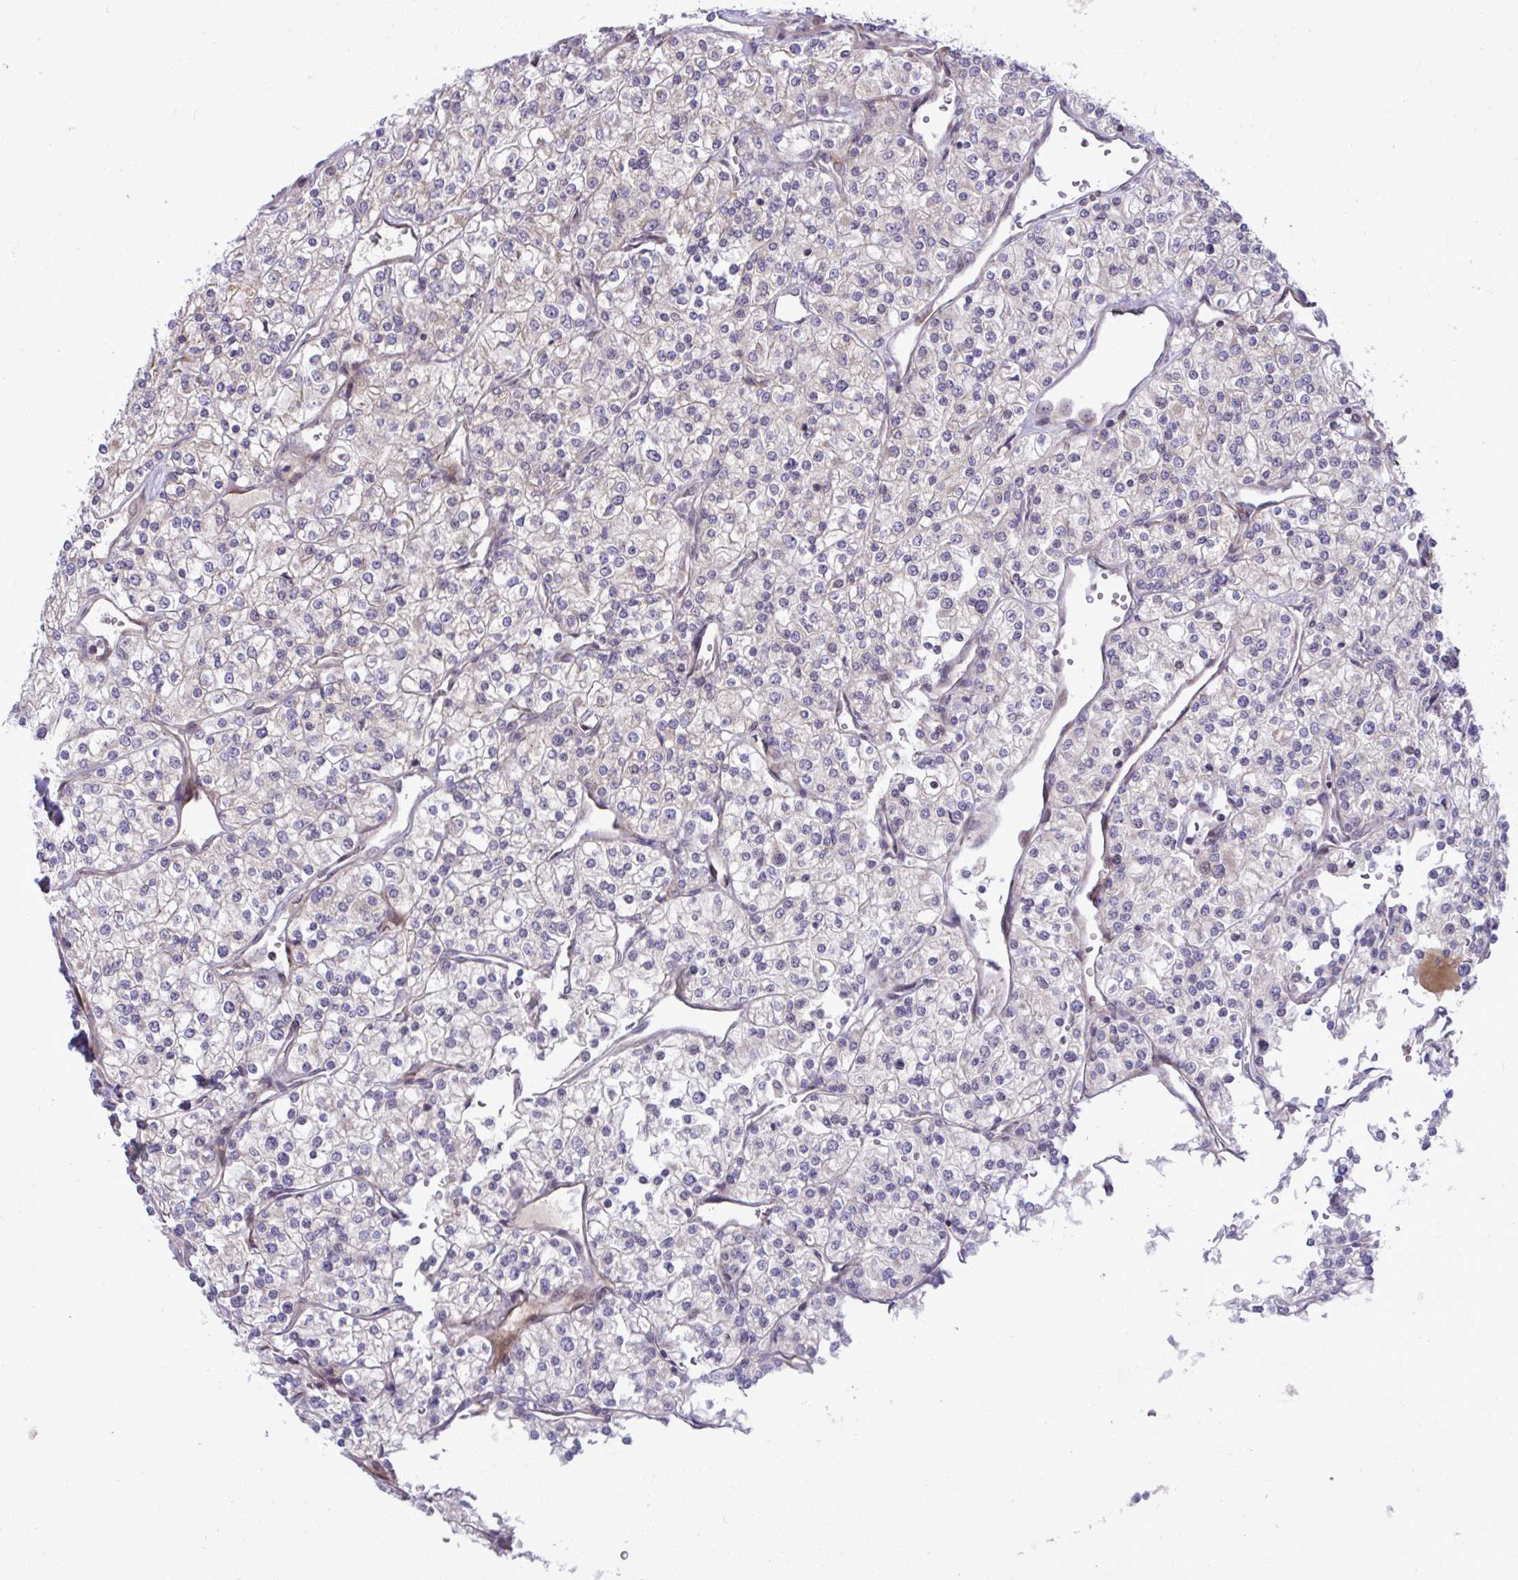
{"staining": {"intensity": "negative", "quantity": "none", "location": "none"}, "tissue": "renal cancer", "cell_type": "Tumor cells", "image_type": "cancer", "snomed": [{"axis": "morphology", "description": "Adenocarcinoma, NOS"}, {"axis": "topography", "description": "Kidney"}], "caption": "The photomicrograph shows no staining of tumor cells in renal cancer (adenocarcinoma). (Brightfield microscopy of DAB immunohistochemistry at high magnification).", "gene": "ZSCAN9", "patient": {"sex": "male", "age": 80}}